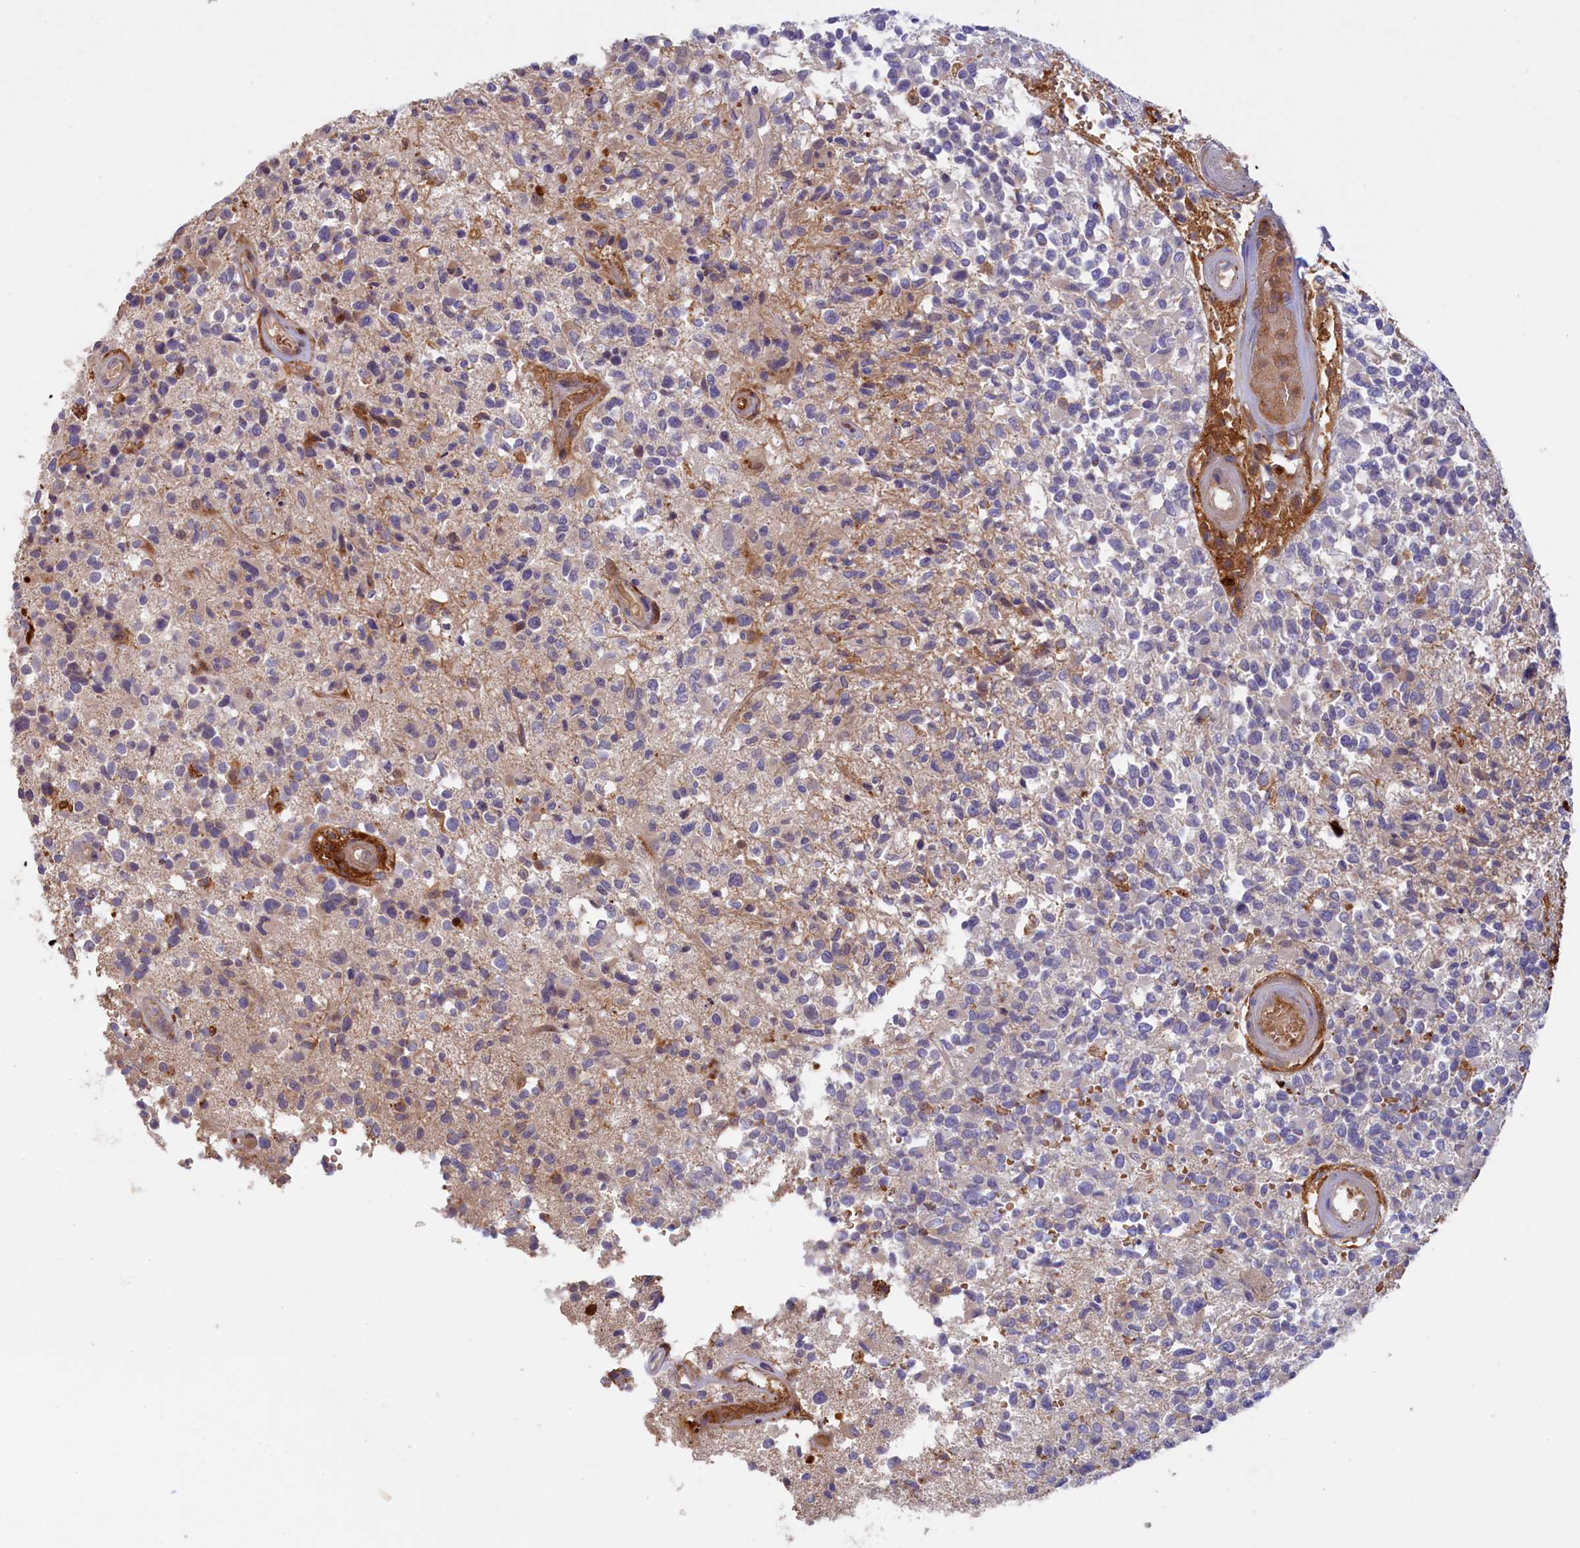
{"staining": {"intensity": "negative", "quantity": "none", "location": "none"}, "tissue": "glioma", "cell_type": "Tumor cells", "image_type": "cancer", "snomed": [{"axis": "morphology", "description": "Glioma, malignant, High grade"}, {"axis": "morphology", "description": "Glioblastoma, NOS"}, {"axis": "topography", "description": "Brain"}], "caption": "The IHC micrograph has no significant expression in tumor cells of glioma tissue.", "gene": "FERMT1", "patient": {"sex": "male", "age": 60}}